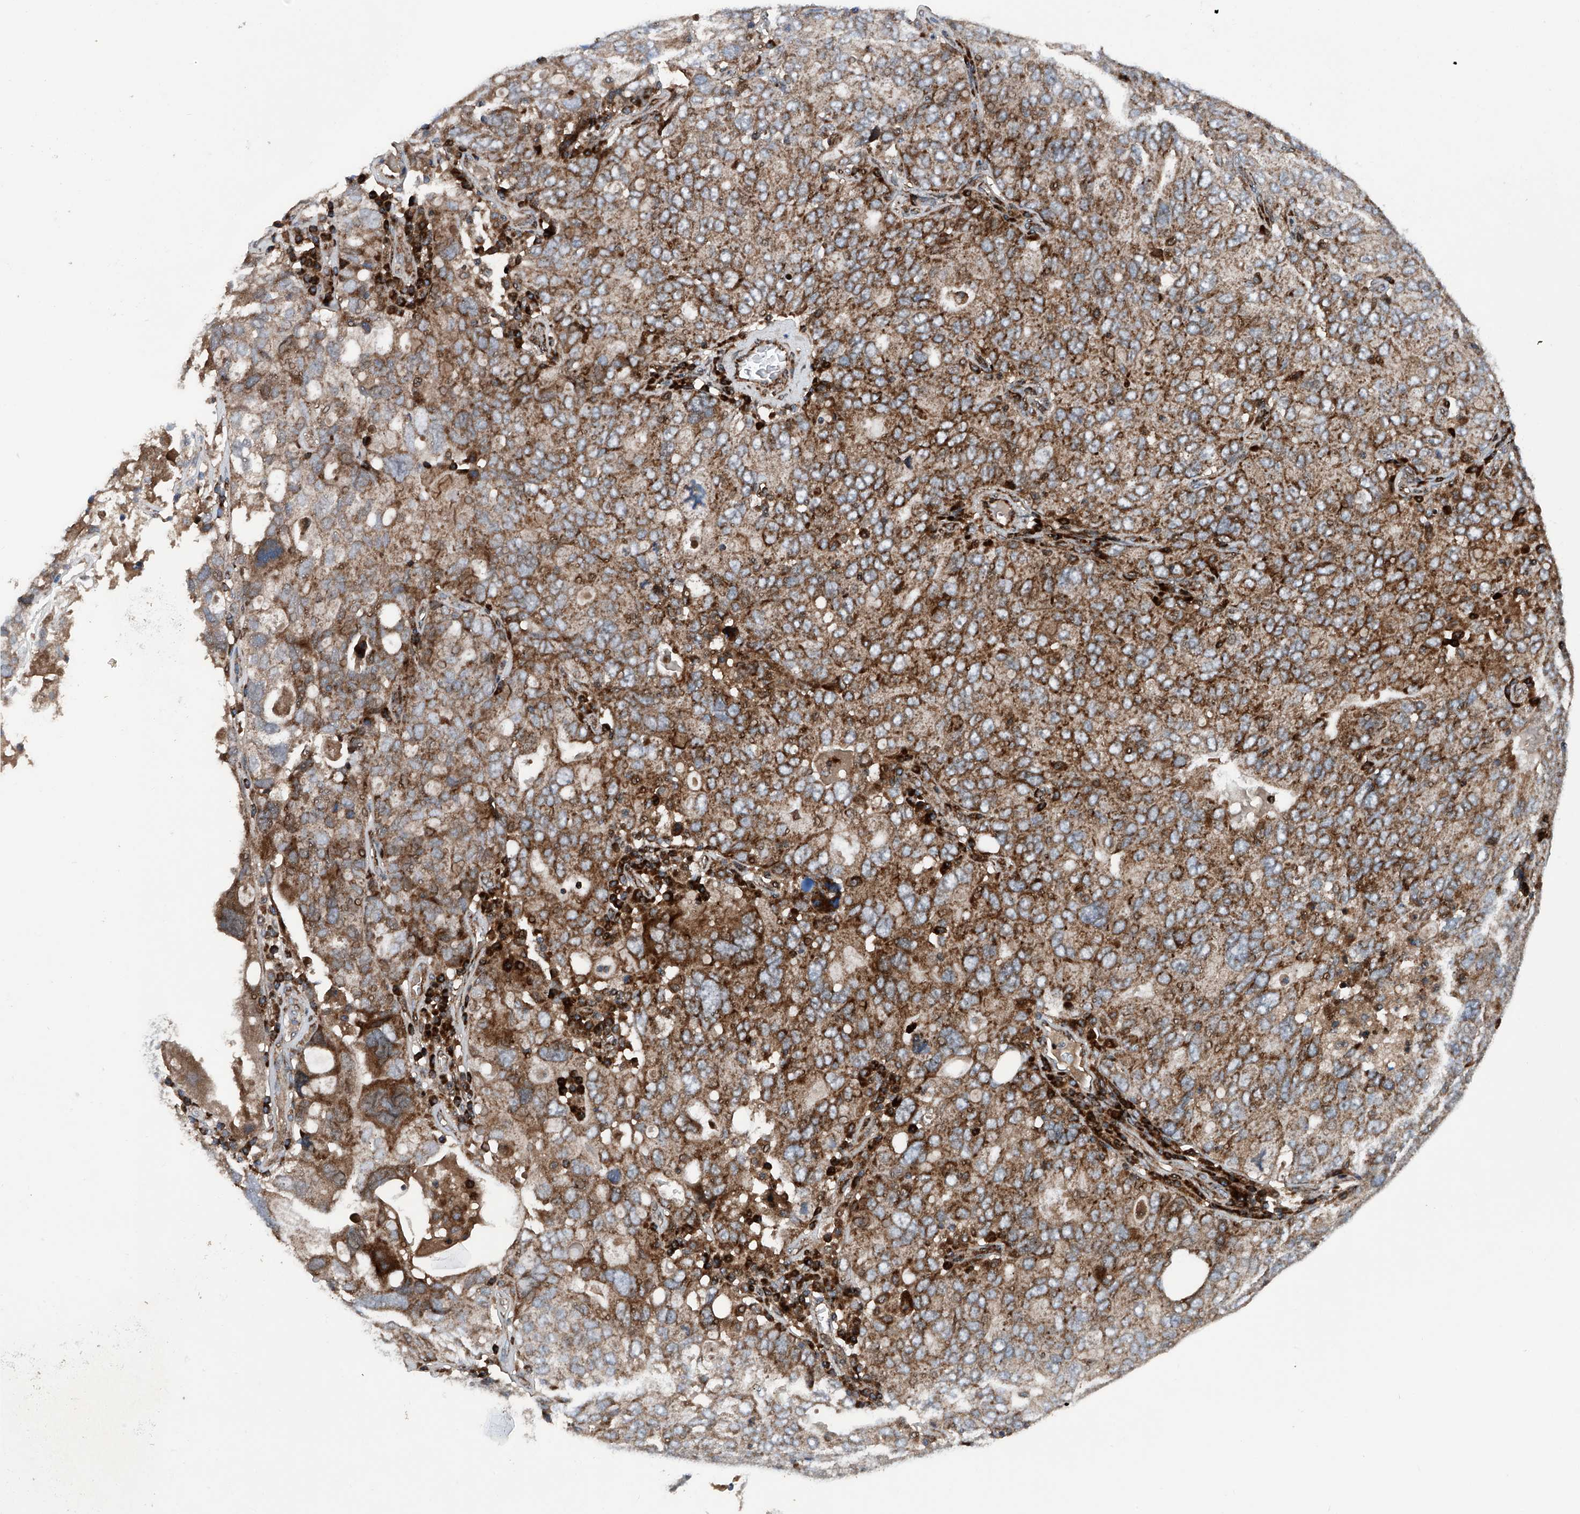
{"staining": {"intensity": "moderate", "quantity": ">75%", "location": "cytoplasmic/membranous"}, "tissue": "ovarian cancer", "cell_type": "Tumor cells", "image_type": "cancer", "snomed": [{"axis": "morphology", "description": "Carcinoma, endometroid"}, {"axis": "topography", "description": "Ovary"}], "caption": "Moderate cytoplasmic/membranous protein expression is seen in about >75% of tumor cells in ovarian endometroid carcinoma. (DAB (3,3'-diaminobenzidine) = brown stain, brightfield microscopy at high magnification).", "gene": "DAD1", "patient": {"sex": "female", "age": 62}}